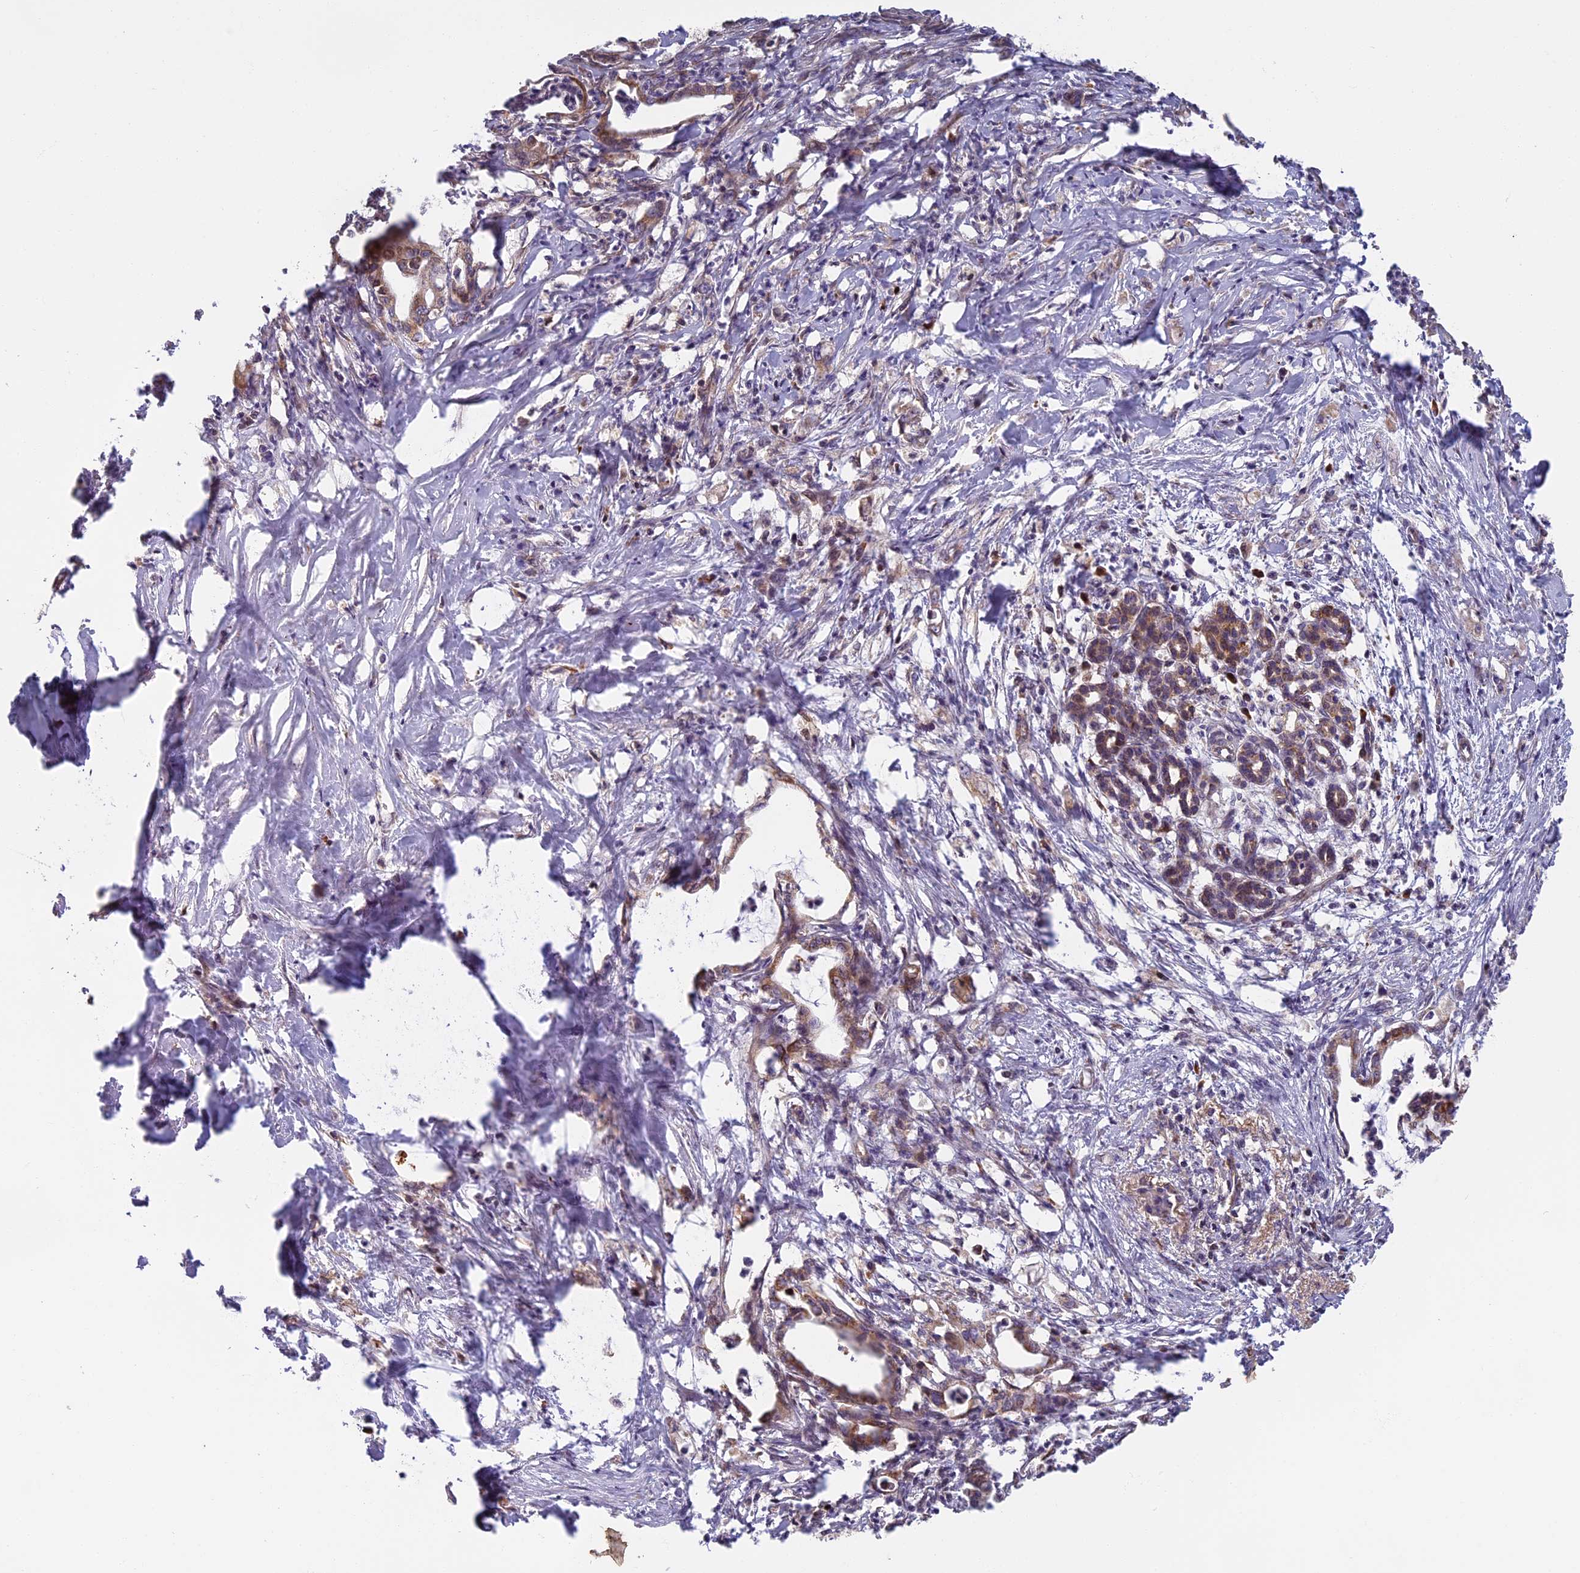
{"staining": {"intensity": "weak", "quantity": ">75%", "location": "cytoplasmic/membranous"}, "tissue": "pancreatic cancer", "cell_type": "Tumor cells", "image_type": "cancer", "snomed": [{"axis": "morphology", "description": "Adenocarcinoma, NOS"}, {"axis": "topography", "description": "Pancreas"}], "caption": "About >75% of tumor cells in human pancreatic cancer (adenocarcinoma) demonstrate weak cytoplasmic/membranous protein staining as visualized by brown immunohistochemical staining.", "gene": "EDAR", "patient": {"sex": "female", "age": 55}}